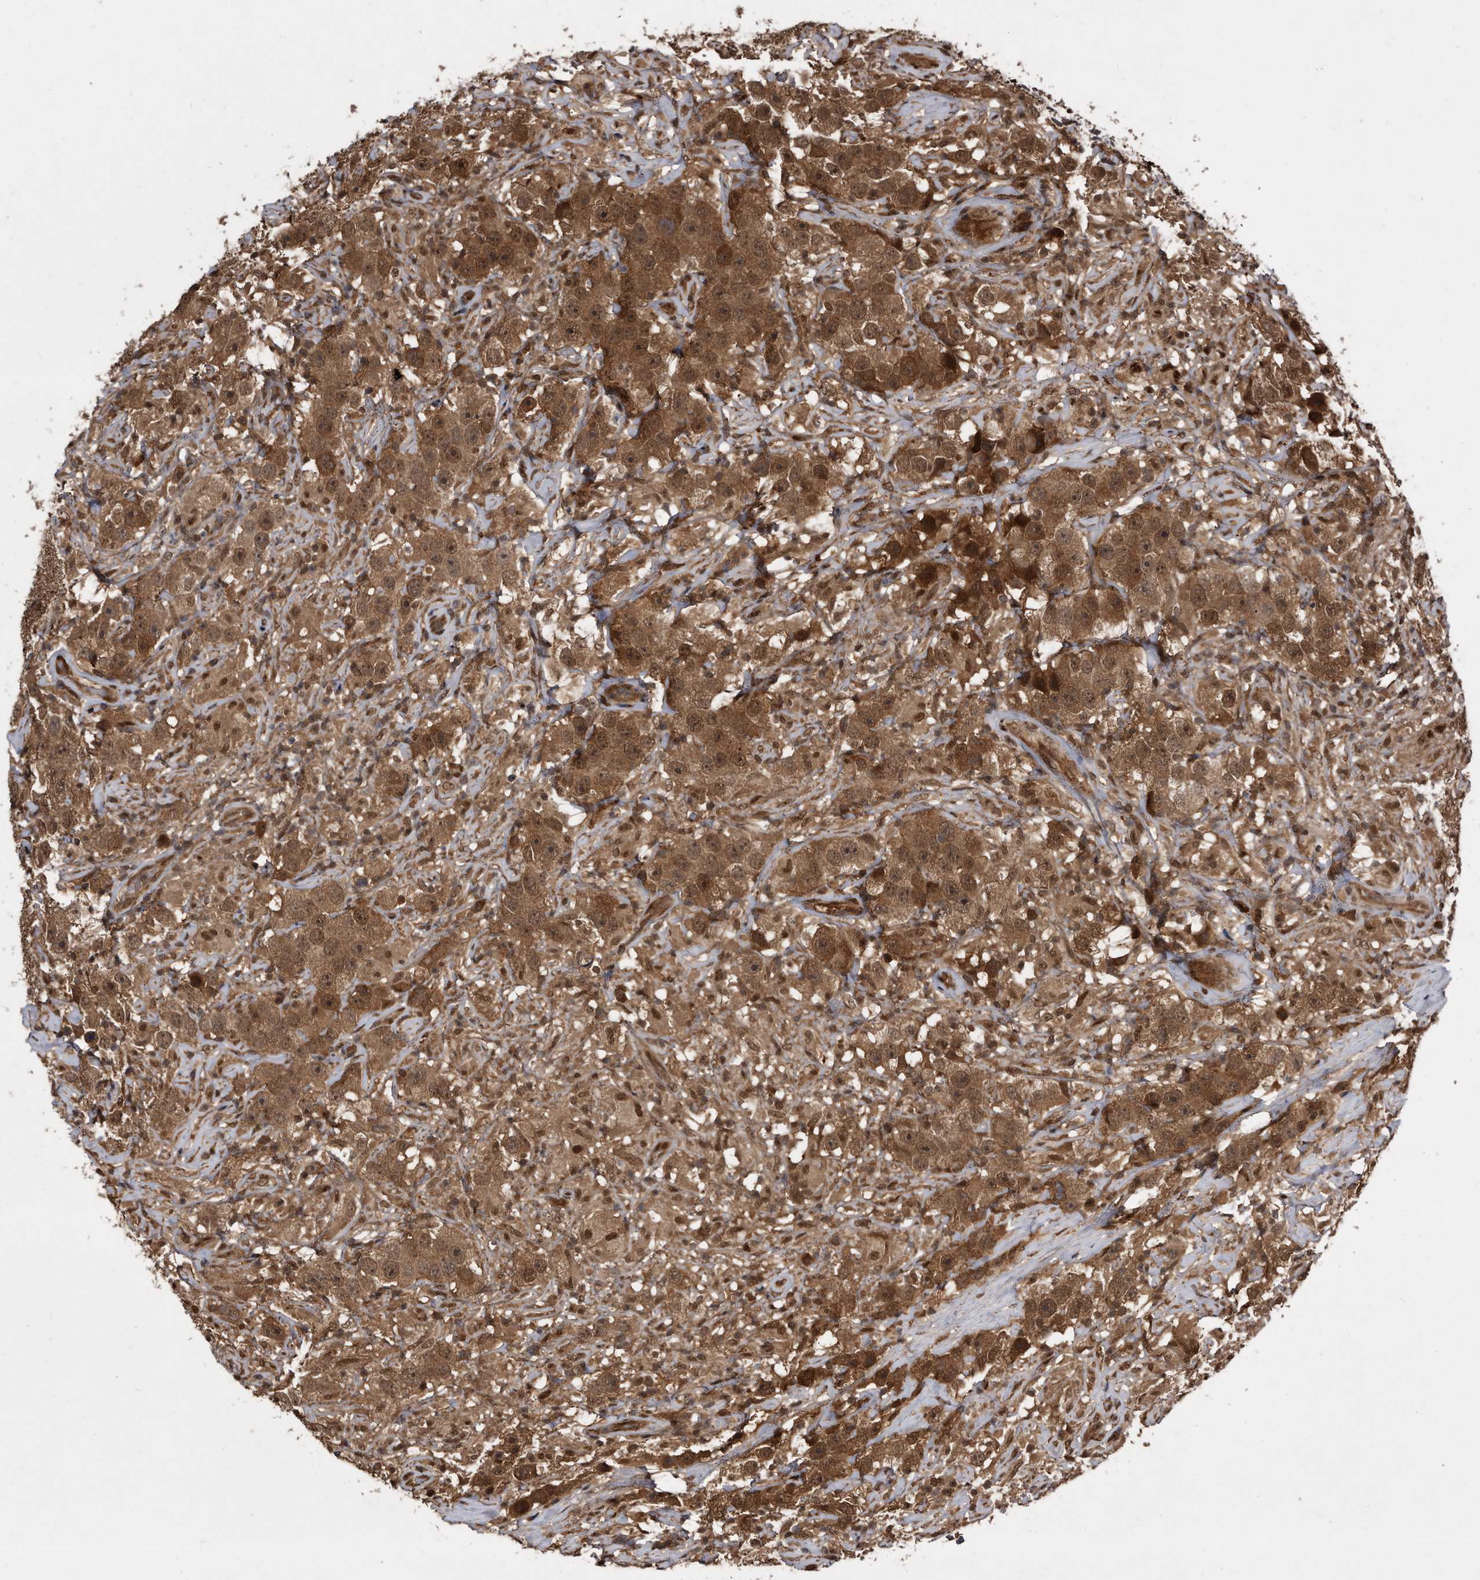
{"staining": {"intensity": "moderate", "quantity": ">75%", "location": "cytoplasmic/membranous,nuclear"}, "tissue": "testis cancer", "cell_type": "Tumor cells", "image_type": "cancer", "snomed": [{"axis": "morphology", "description": "Seminoma, NOS"}, {"axis": "topography", "description": "Testis"}], "caption": "Immunohistochemistry (IHC) micrograph of neoplastic tissue: seminoma (testis) stained using immunohistochemistry demonstrates medium levels of moderate protein expression localized specifically in the cytoplasmic/membranous and nuclear of tumor cells, appearing as a cytoplasmic/membranous and nuclear brown color.", "gene": "RAD23B", "patient": {"sex": "male", "age": 49}}